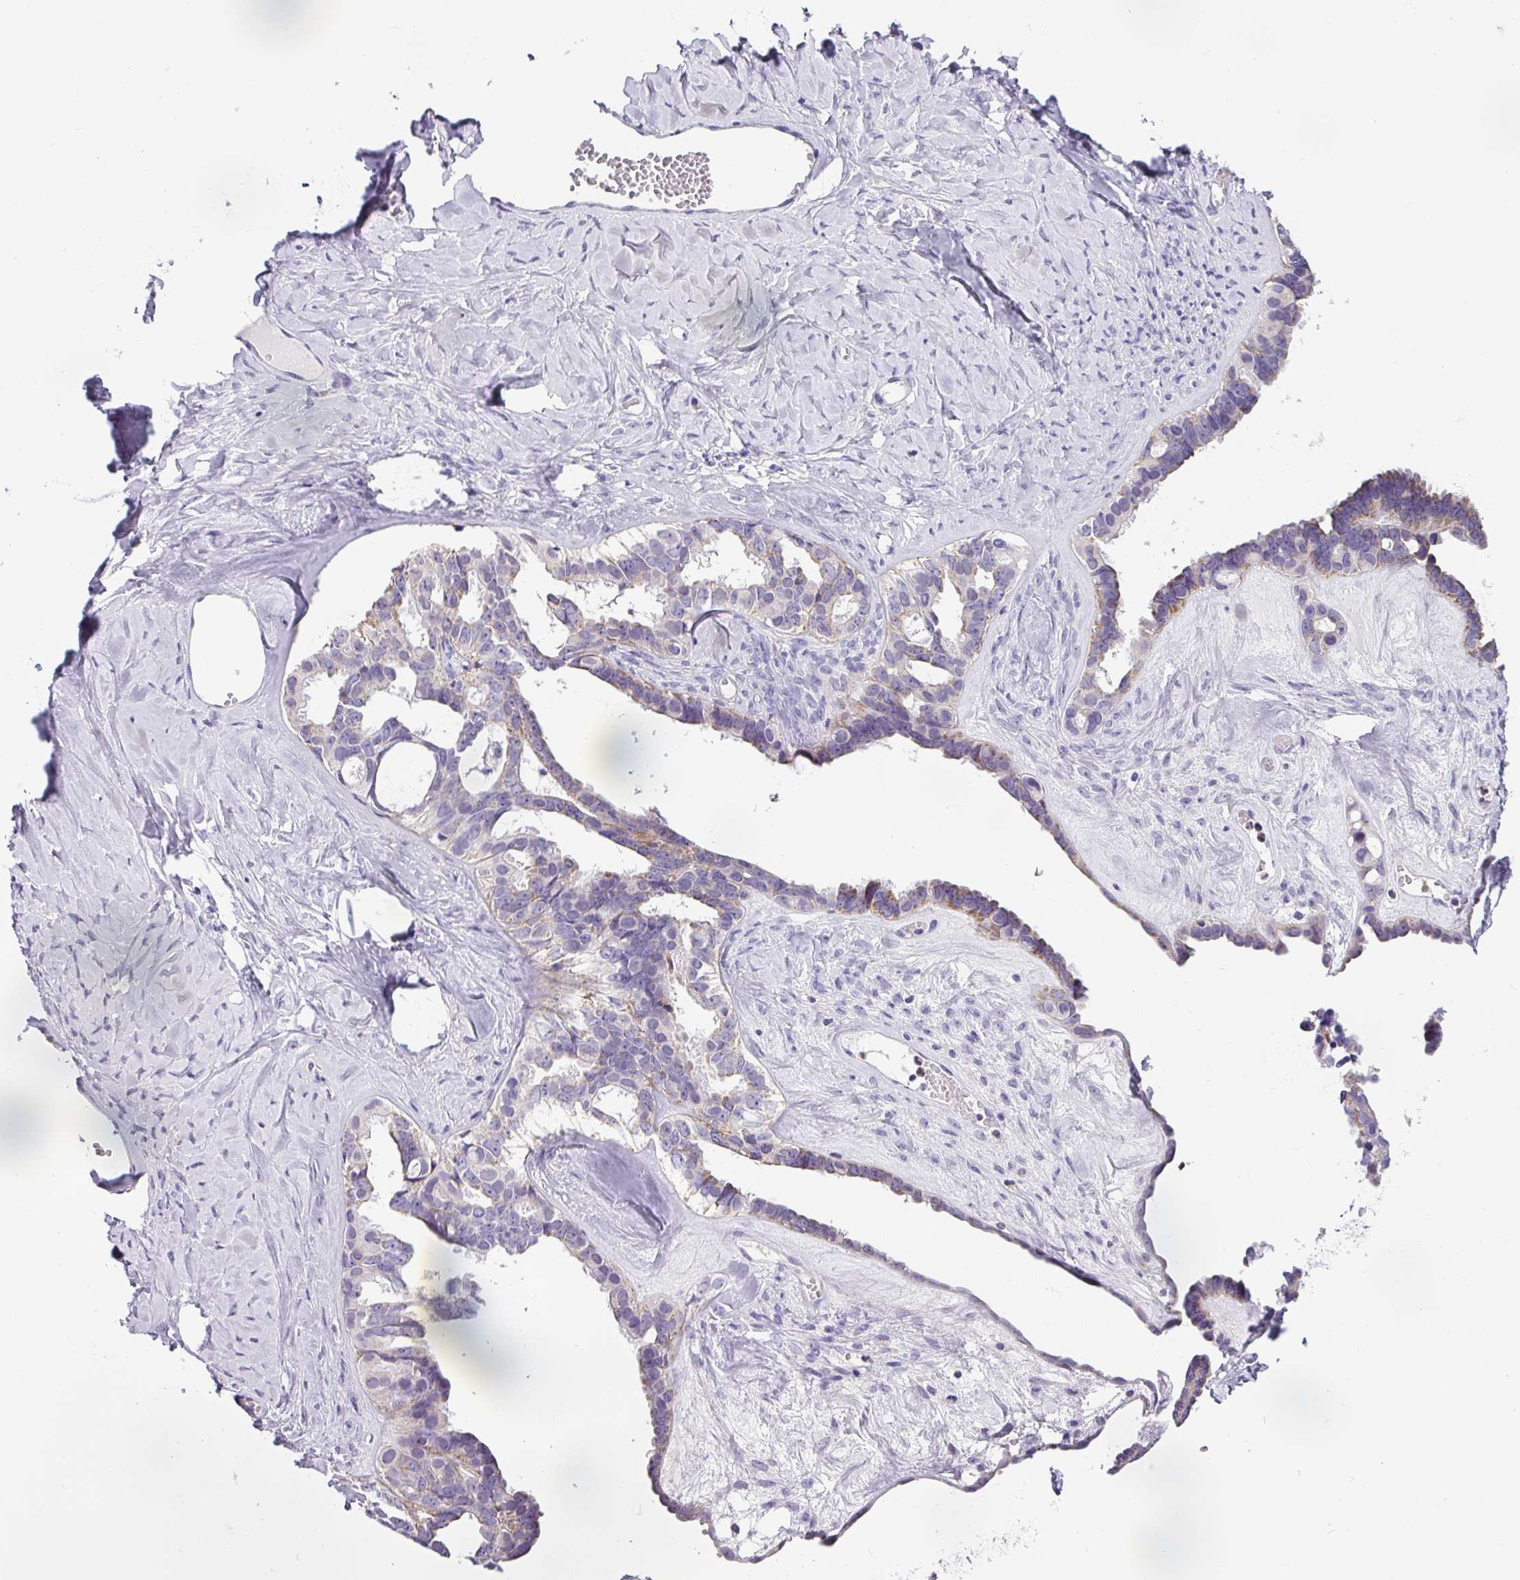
{"staining": {"intensity": "moderate", "quantity": "25%-75%", "location": "cytoplasmic/membranous"}, "tissue": "ovarian cancer", "cell_type": "Tumor cells", "image_type": "cancer", "snomed": [{"axis": "morphology", "description": "Cystadenocarcinoma, serous, NOS"}, {"axis": "topography", "description": "Ovary"}], "caption": "Immunohistochemical staining of human ovarian serous cystadenocarcinoma displays medium levels of moderate cytoplasmic/membranous expression in approximately 25%-75% of tumor cells.", "gene": "HMCN2", "patient": {"sex": "female", "age": 69}}